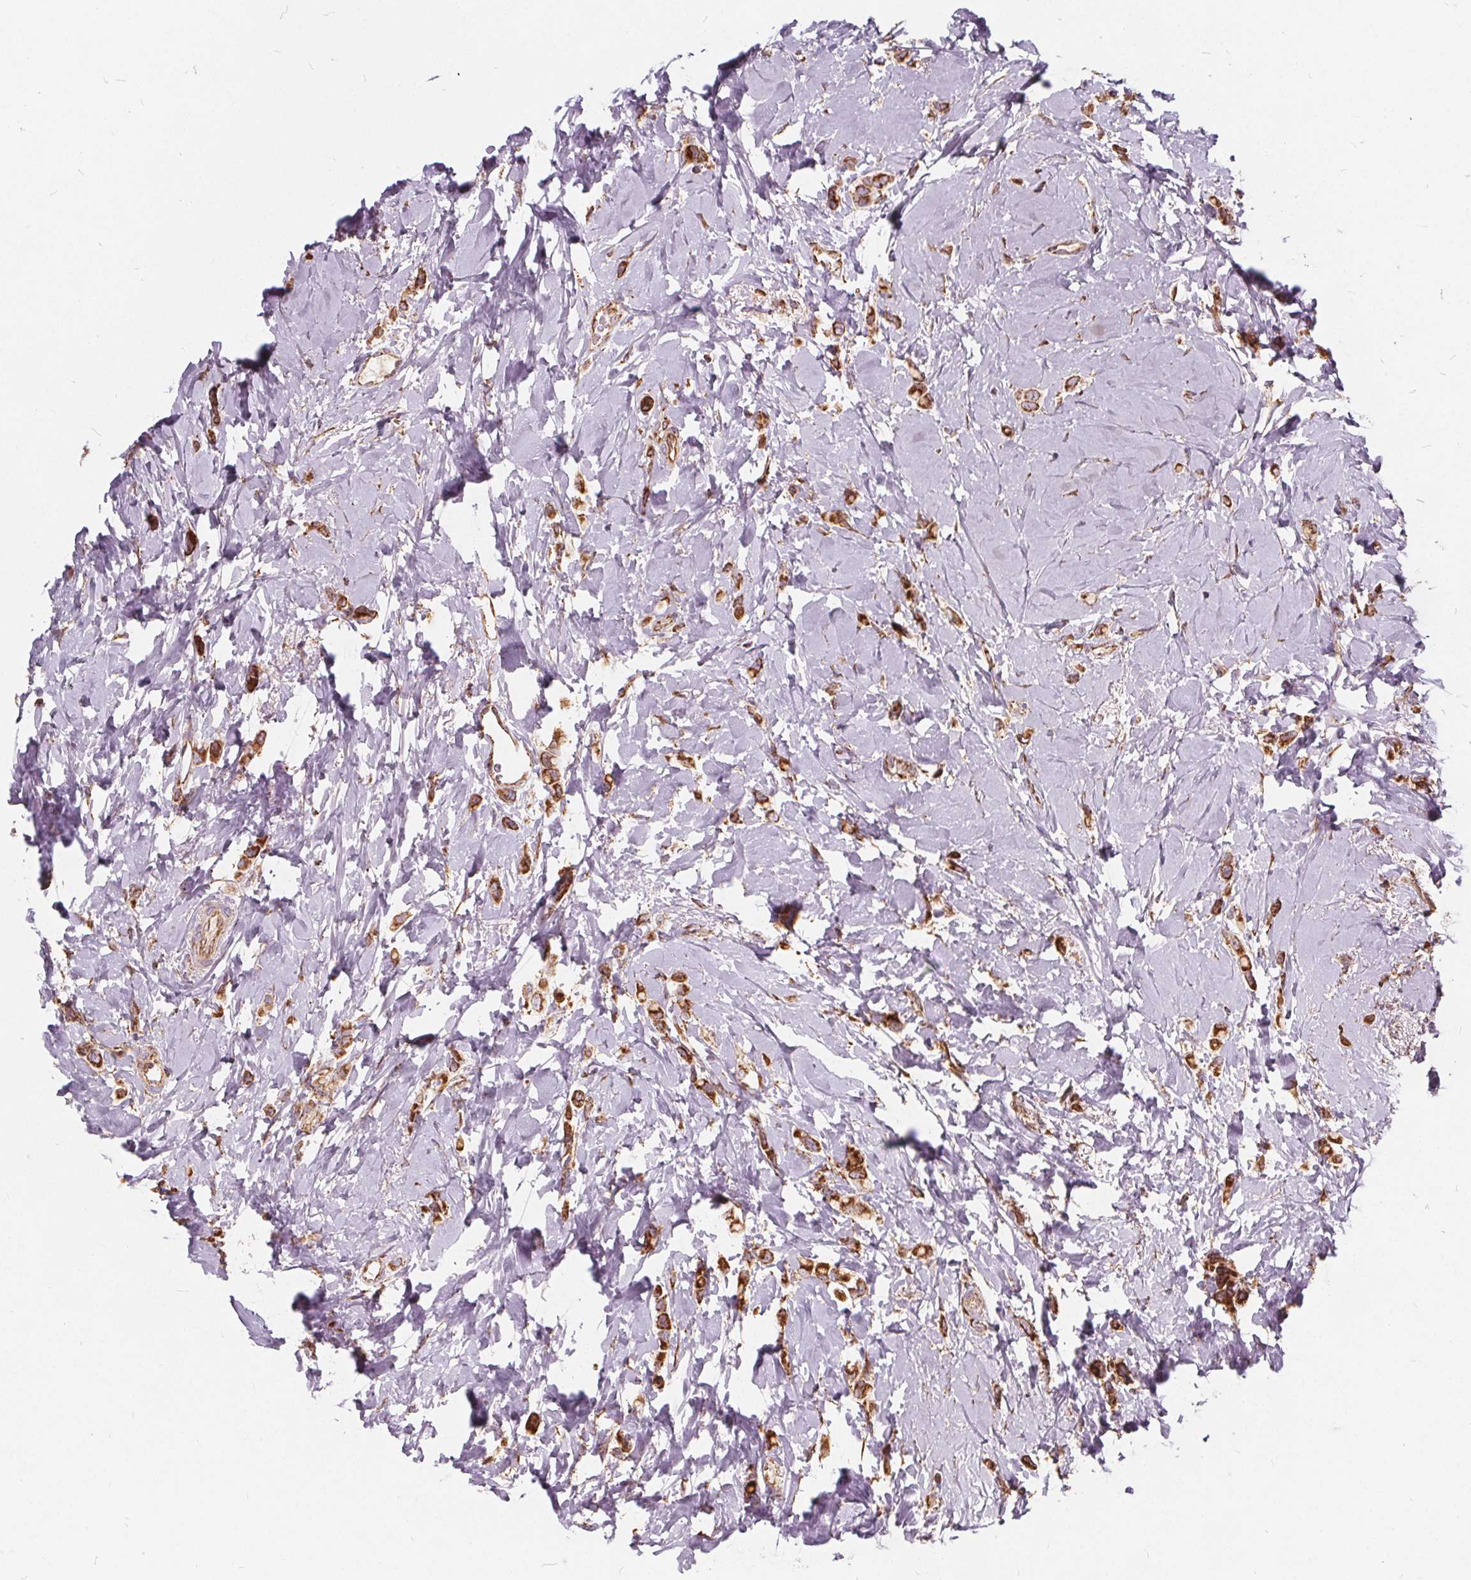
{"staining": {"intensity": "strong", "quantity": ">75%", "location": "cytoplasmic/membranous"}, "tissue": "breast cancer", "cell_type": "Tumor cells", "image_type": "cancer", "snomed": [{"axis": "morphology", "description": "Lobular carcinoma"}, {"axis": "topography", "description": "Breast"}], "caption": "DAB immunohistochemical staining of human breast cancer reveals strong cytoplasmic/membranous protein staining in about >75% of tumor cells.", "gene": "PLSCR3", "patient": {"sex": "female", "age": 66}}